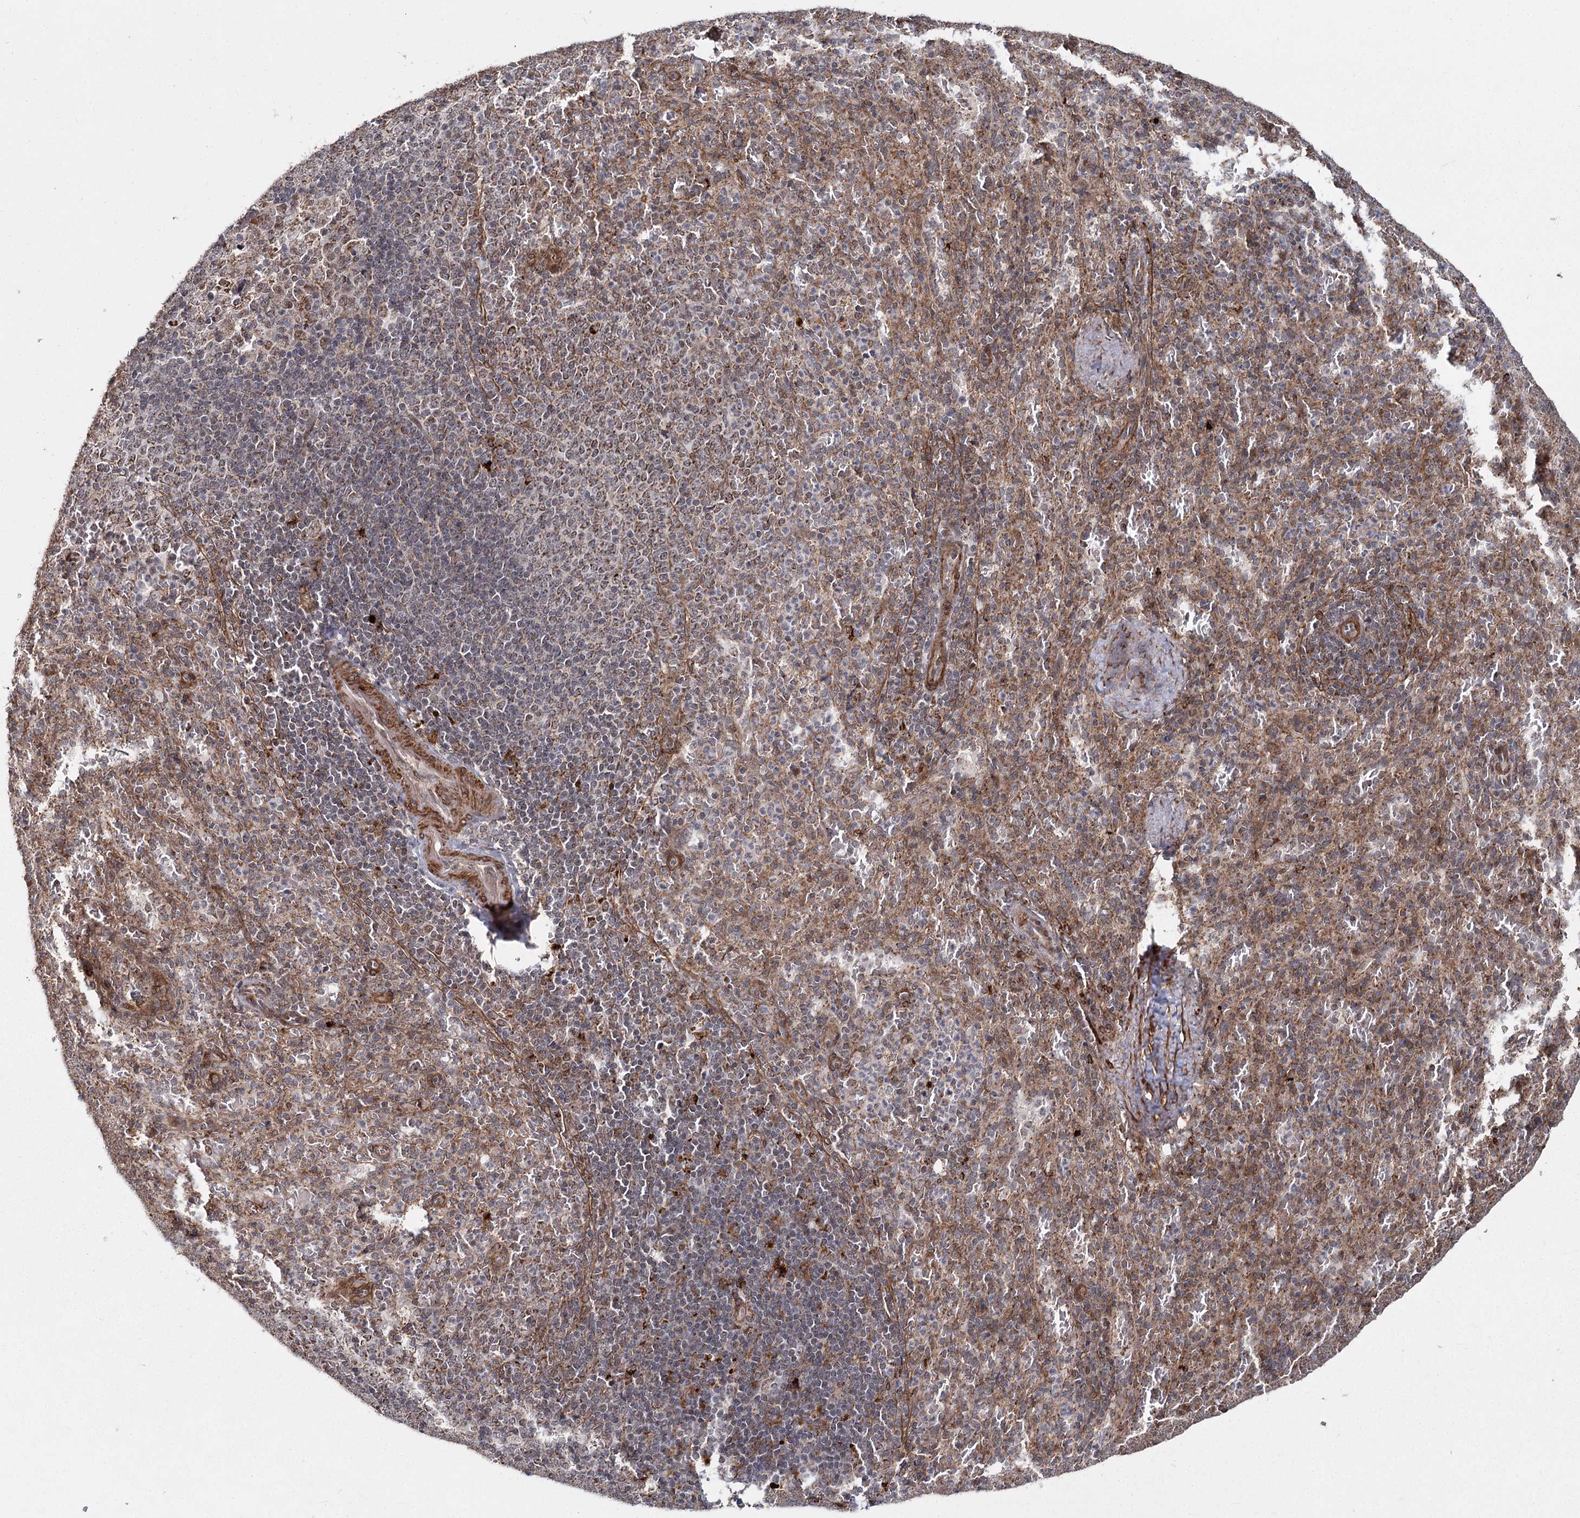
{"staining": {"intensity": "moderate", "quantity": "25%-75%", "location": "cytoplasmic/membranous"}, "tissue": "spleen", "cell_type": "Cells in red pulp", "image_type": "normal", "snomed": [{"axis": "morphology", "description": "Normal tissue, NOS"}, {"axis": "topography", "description": "Spleen"}], "caption": "Cells in red pulp exhibit moderate cytoplasmic/membranous staining in approximately 25%-75% of cells in unremarkable spleen.", "gene": "ZCCHC24", "patient": {"sex": "female", "age": 21}}